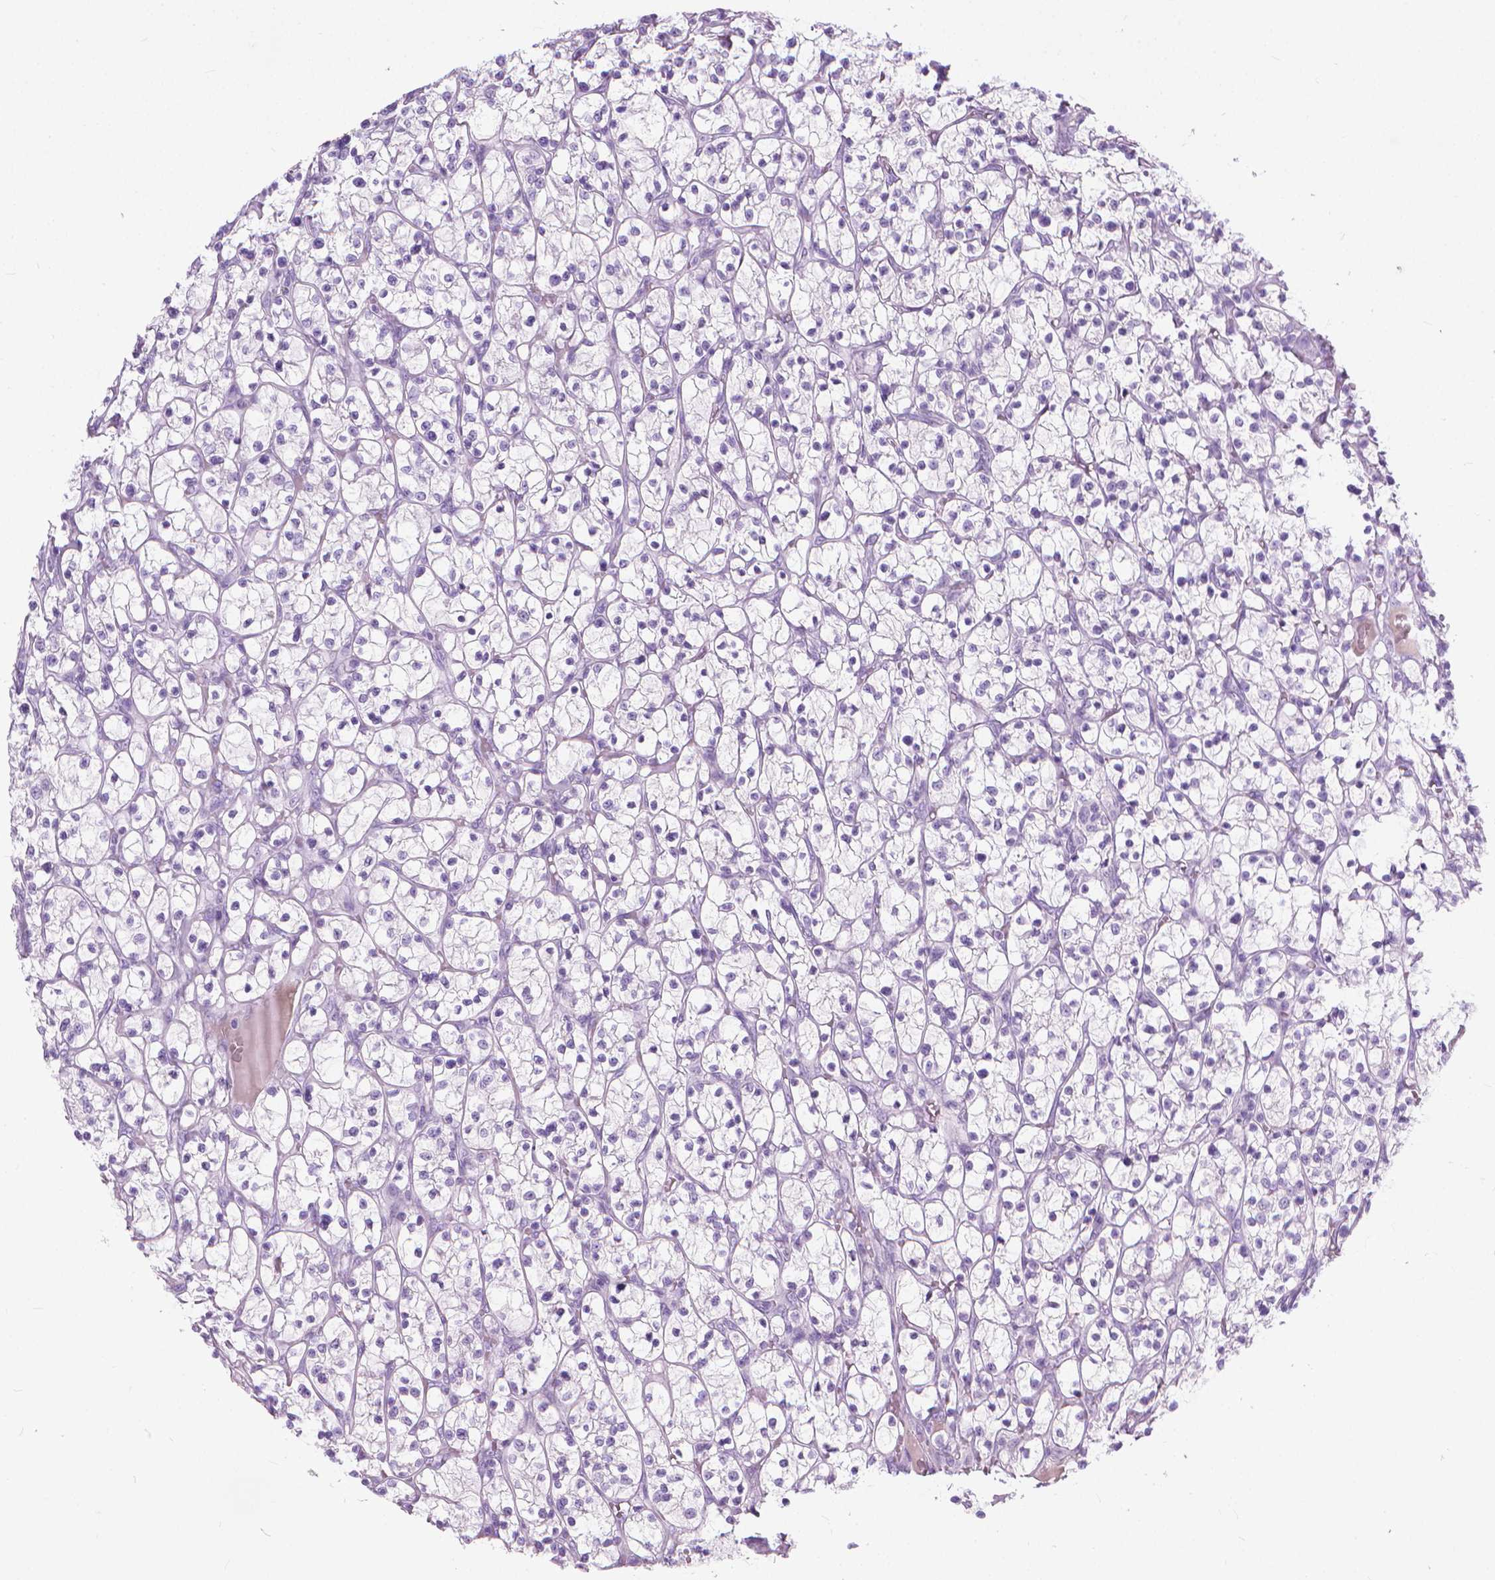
{"staining": {"intensity": "negative", "quantity": "none", "location": "none"}, "tissue": "renal cancer", "cell_type": "Tumor cells", "image_type": "cancer", "snomed": [{"axis": "morphology", "description": "Adenocarcinoma, NOS"}, {"axis": "topography", "description": "Kidney"}], "caption": "DAB immunohistochemical staining of renal cancer shows no significant staining in tumor cells.", "gene": "HTR2B", "patient": {"sex": "female", "age": 64}}